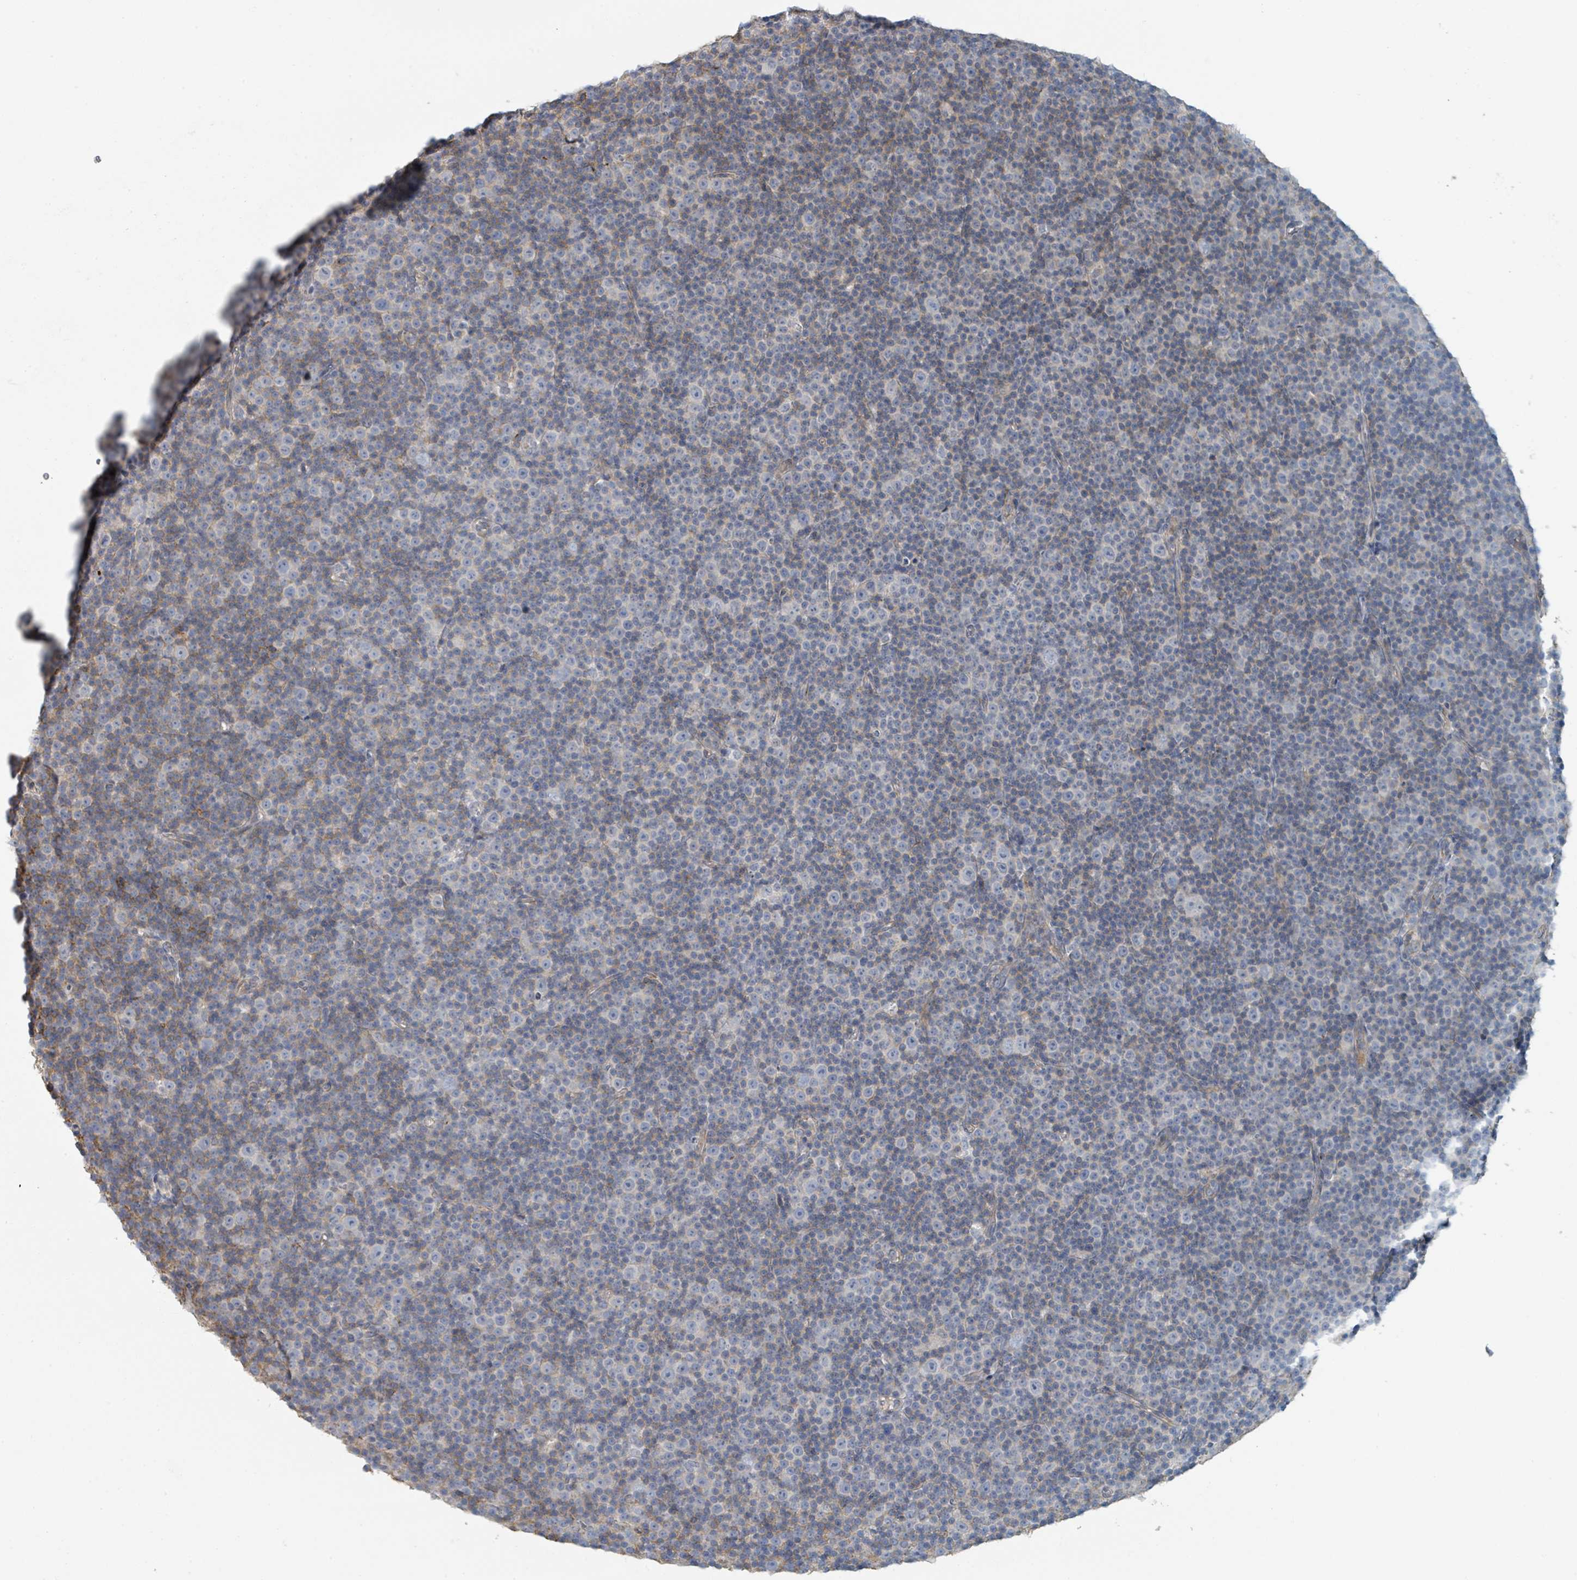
{"staining": {"intensity": "negative", "quantity": "none", "location": "none"}, "tissue": "lymphoma", "cell_type": "Tumor cells", "image_type": "cancer", "snomed": [{"axis": "morphology", "description": "Malignant lymphoma, non-Hodgkin's type, Low grade"}, {"axis": "topography", "description": "Lymph node"}], "caption": "Histopathology image shows no protein expression in tumor cells of malignant lymphoma, non-Hodgkin's type (low-grade) tissue.", "gene": "LRRC42", "patient": {"sex": "female", "age": 67}}